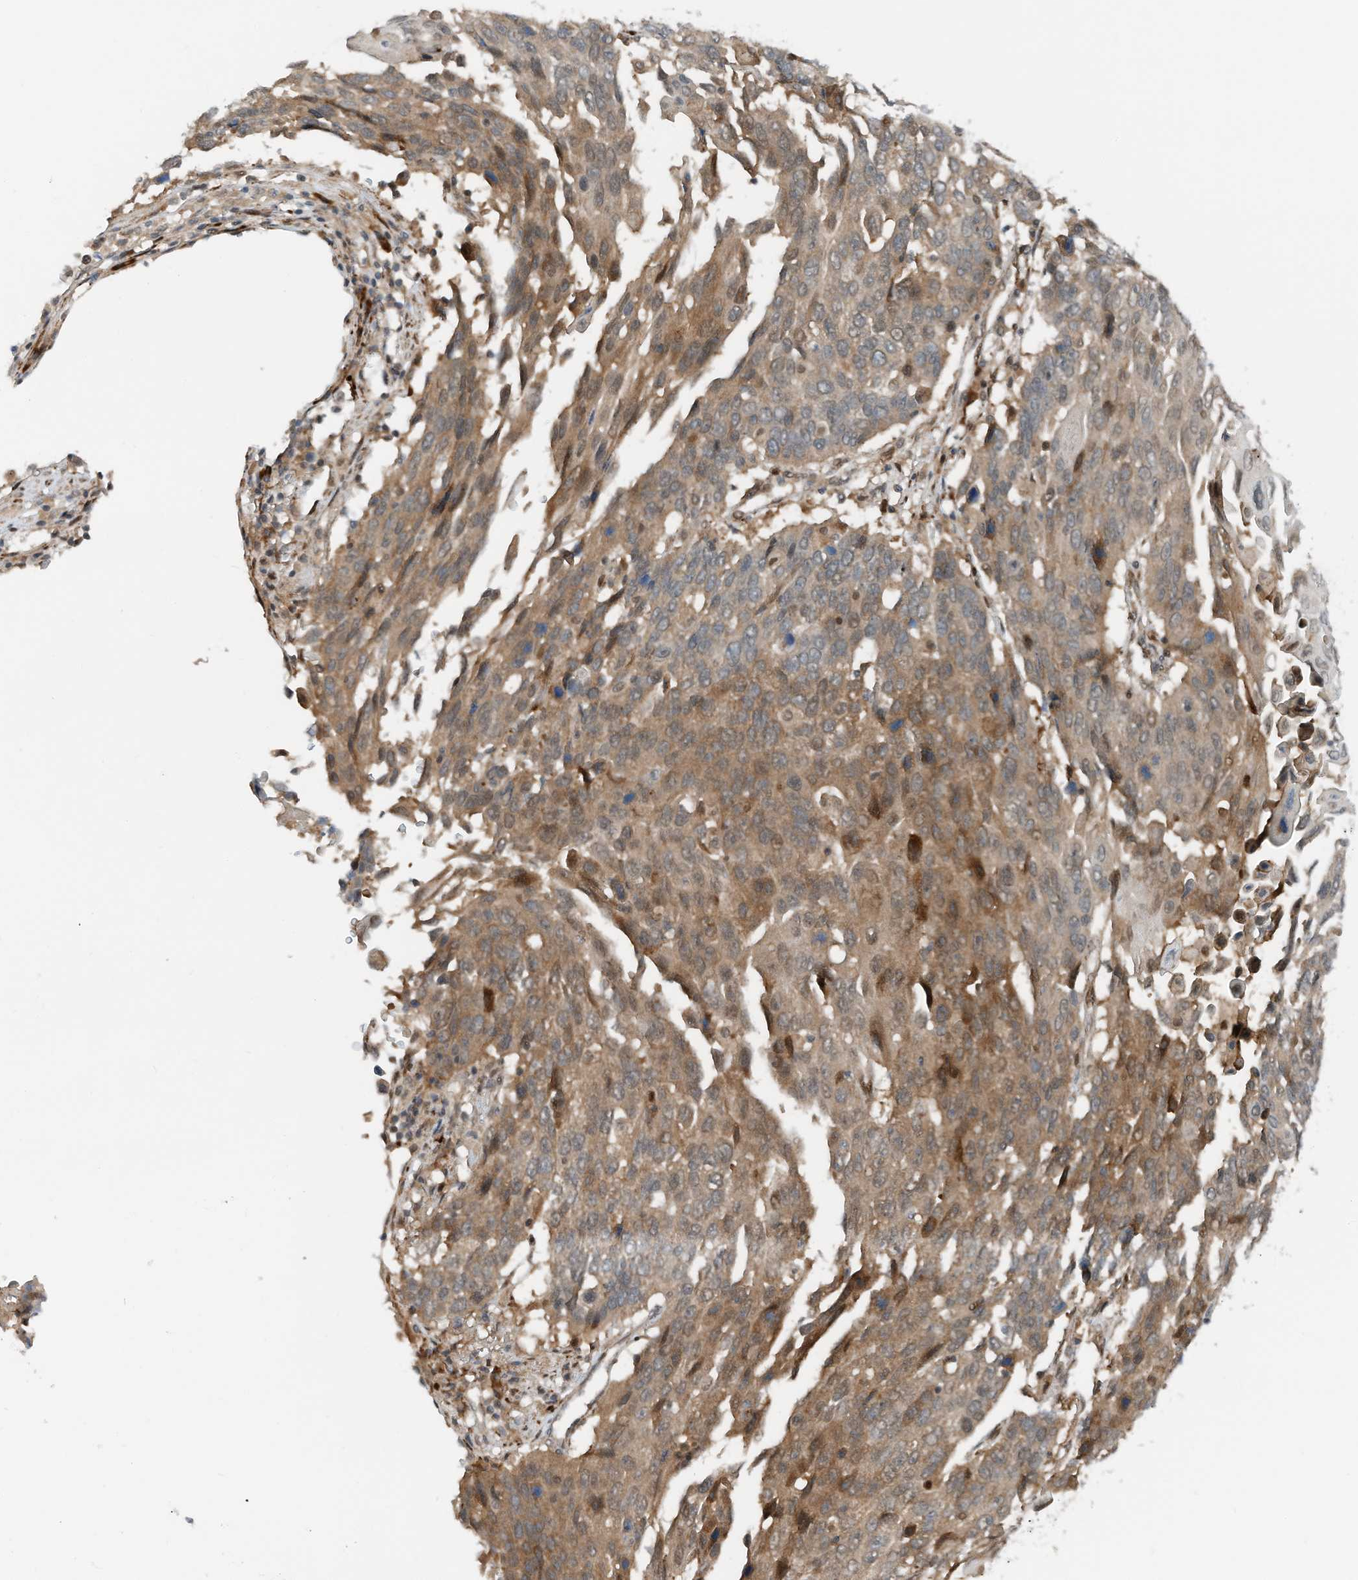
{"staining": {"intensity": "moderate", "quantity": ">75%", "location": "cytoplasmic/membranous"}, "tissue": "lung cancer", "cell_type": "Tumor cells", "image_type": "cancer", "snomed": [{"axis": "morphology", "description": "Squamous cell carcinoma, NOS"}, {"axis": "topography", "description": "Lung"}], "caption": "Squamous cell carcinoma (lung) stained with DAB immunohistochemistry (IHC) reveals medium levels of moderate cytoplasmic/membranous positivity in approximately >75% of tumor cells. Using DAB (brown) and hematoxylin (blue) stains, captured at high magnification using brightfield microscopy.", "gene": "RMND1", "patient": {"sex": "male", "age": 66}}